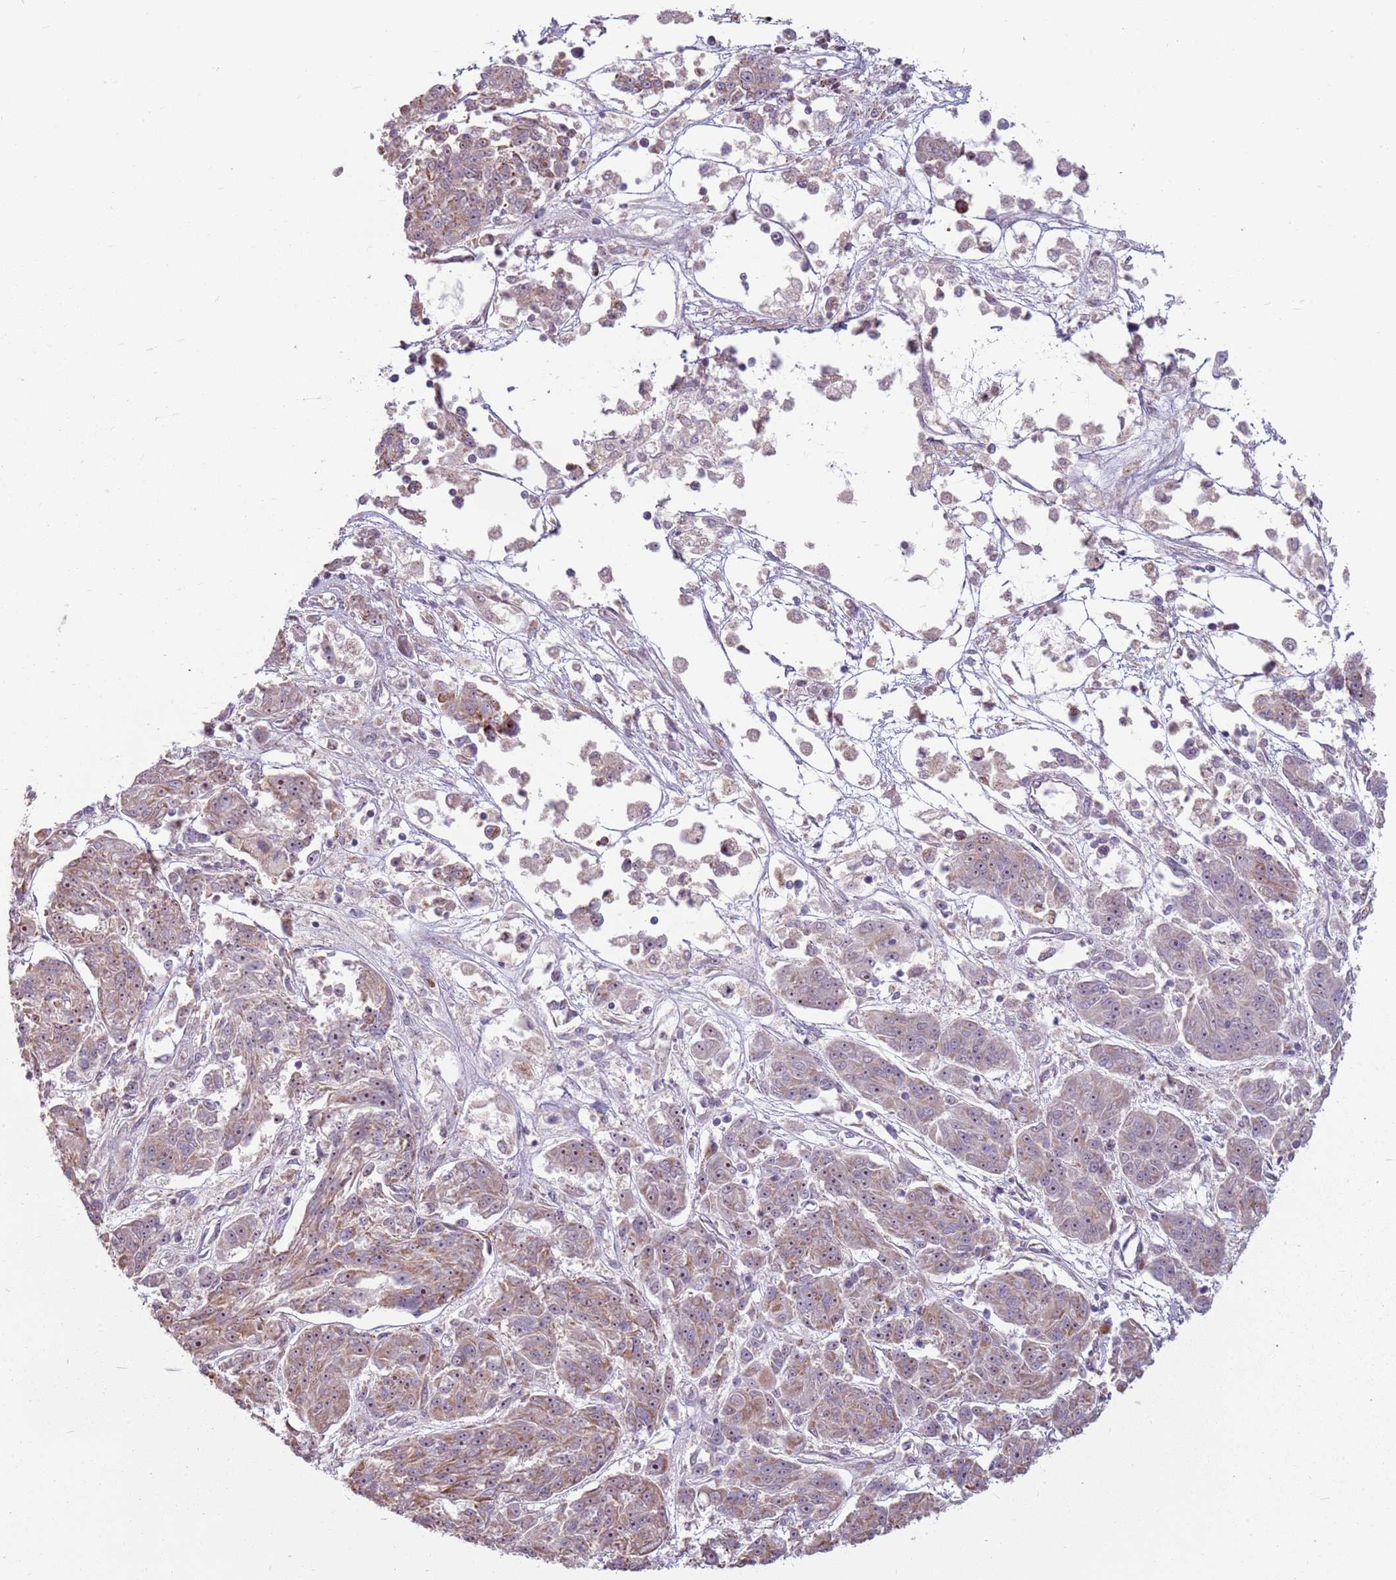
{"staining": {"intensity": "moderate", "quantity": ">75%", "location": "cytoplasmic/membranous"}, "tissue": "melanoma", "cell_type": "Tumor cells", "image_type": "cancer", "snomed": [{"axis": "morphology", "description": "Malignant melanoma, NOS"}, {"axis": "topography", "description": "Skin"}], "caption": "A photomicrograph of human malignant melanoma stained for a protein exhibits moderate cytoplasmic/membranous brown staining in tumor cells.", "gene": "ZNF530", "patient": {"sex": "male", "age": 53}}